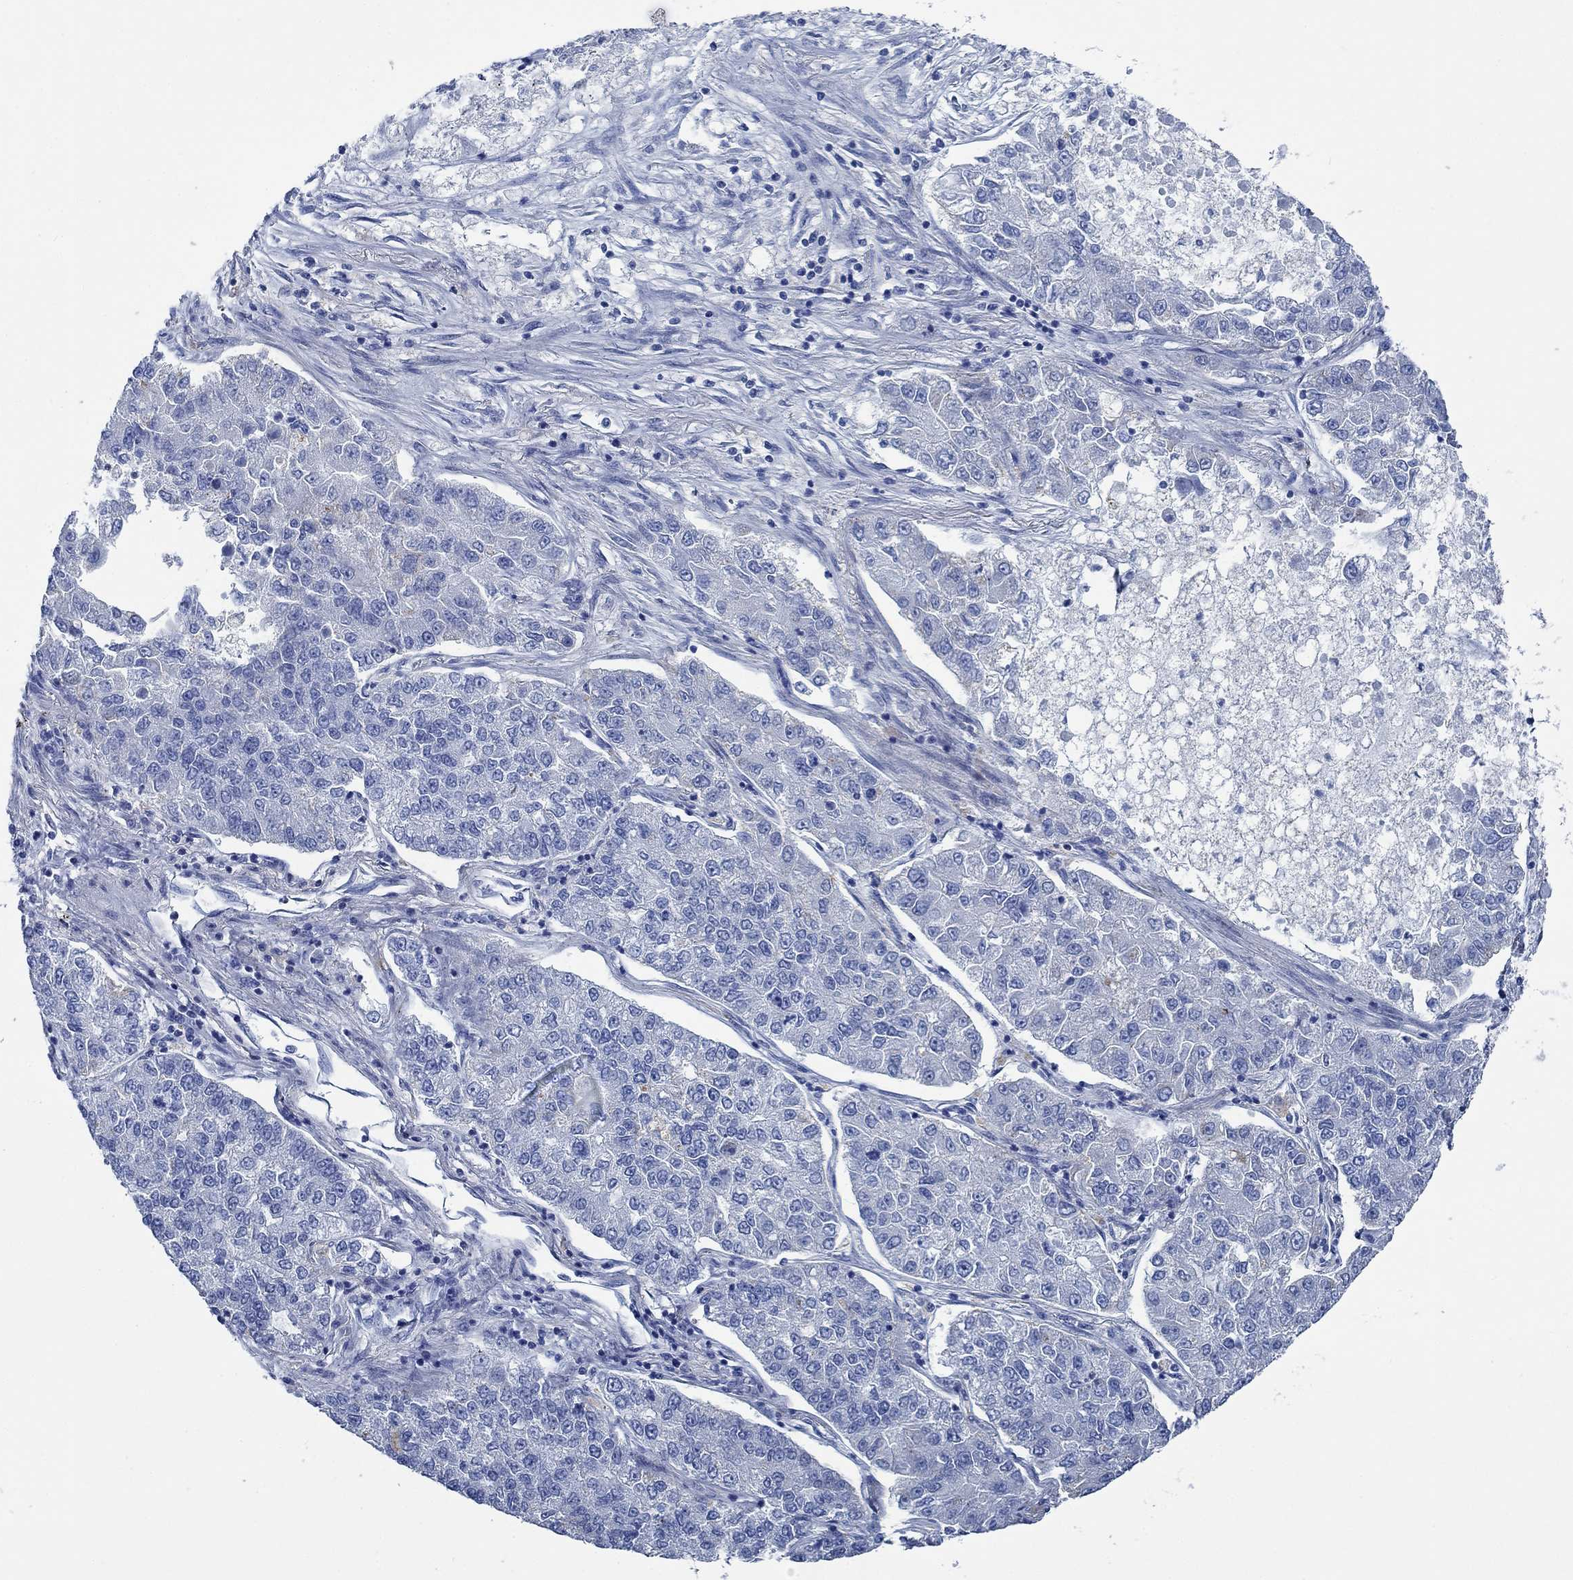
{"staining": {"intensity": "negative", "quantity": "none", "location": "none"}, "tissue": "lung cancer", "cell_type": "Tumor cells", "image_type": "cancer", "snomed": [{"axis": "morphology", "description": "Adenocarcinoma, NOS"}, {"axis": "topography", "description": "Lung"}], "caption": "Immunohistochemistry micrograph of neoplastic tissue: human adenocarcinoma (lung) stained with DAB reveals no significant protein expression in tumor cells.", "gene": "SVEP1", "patient": {"sex": "male", "age": 49}}